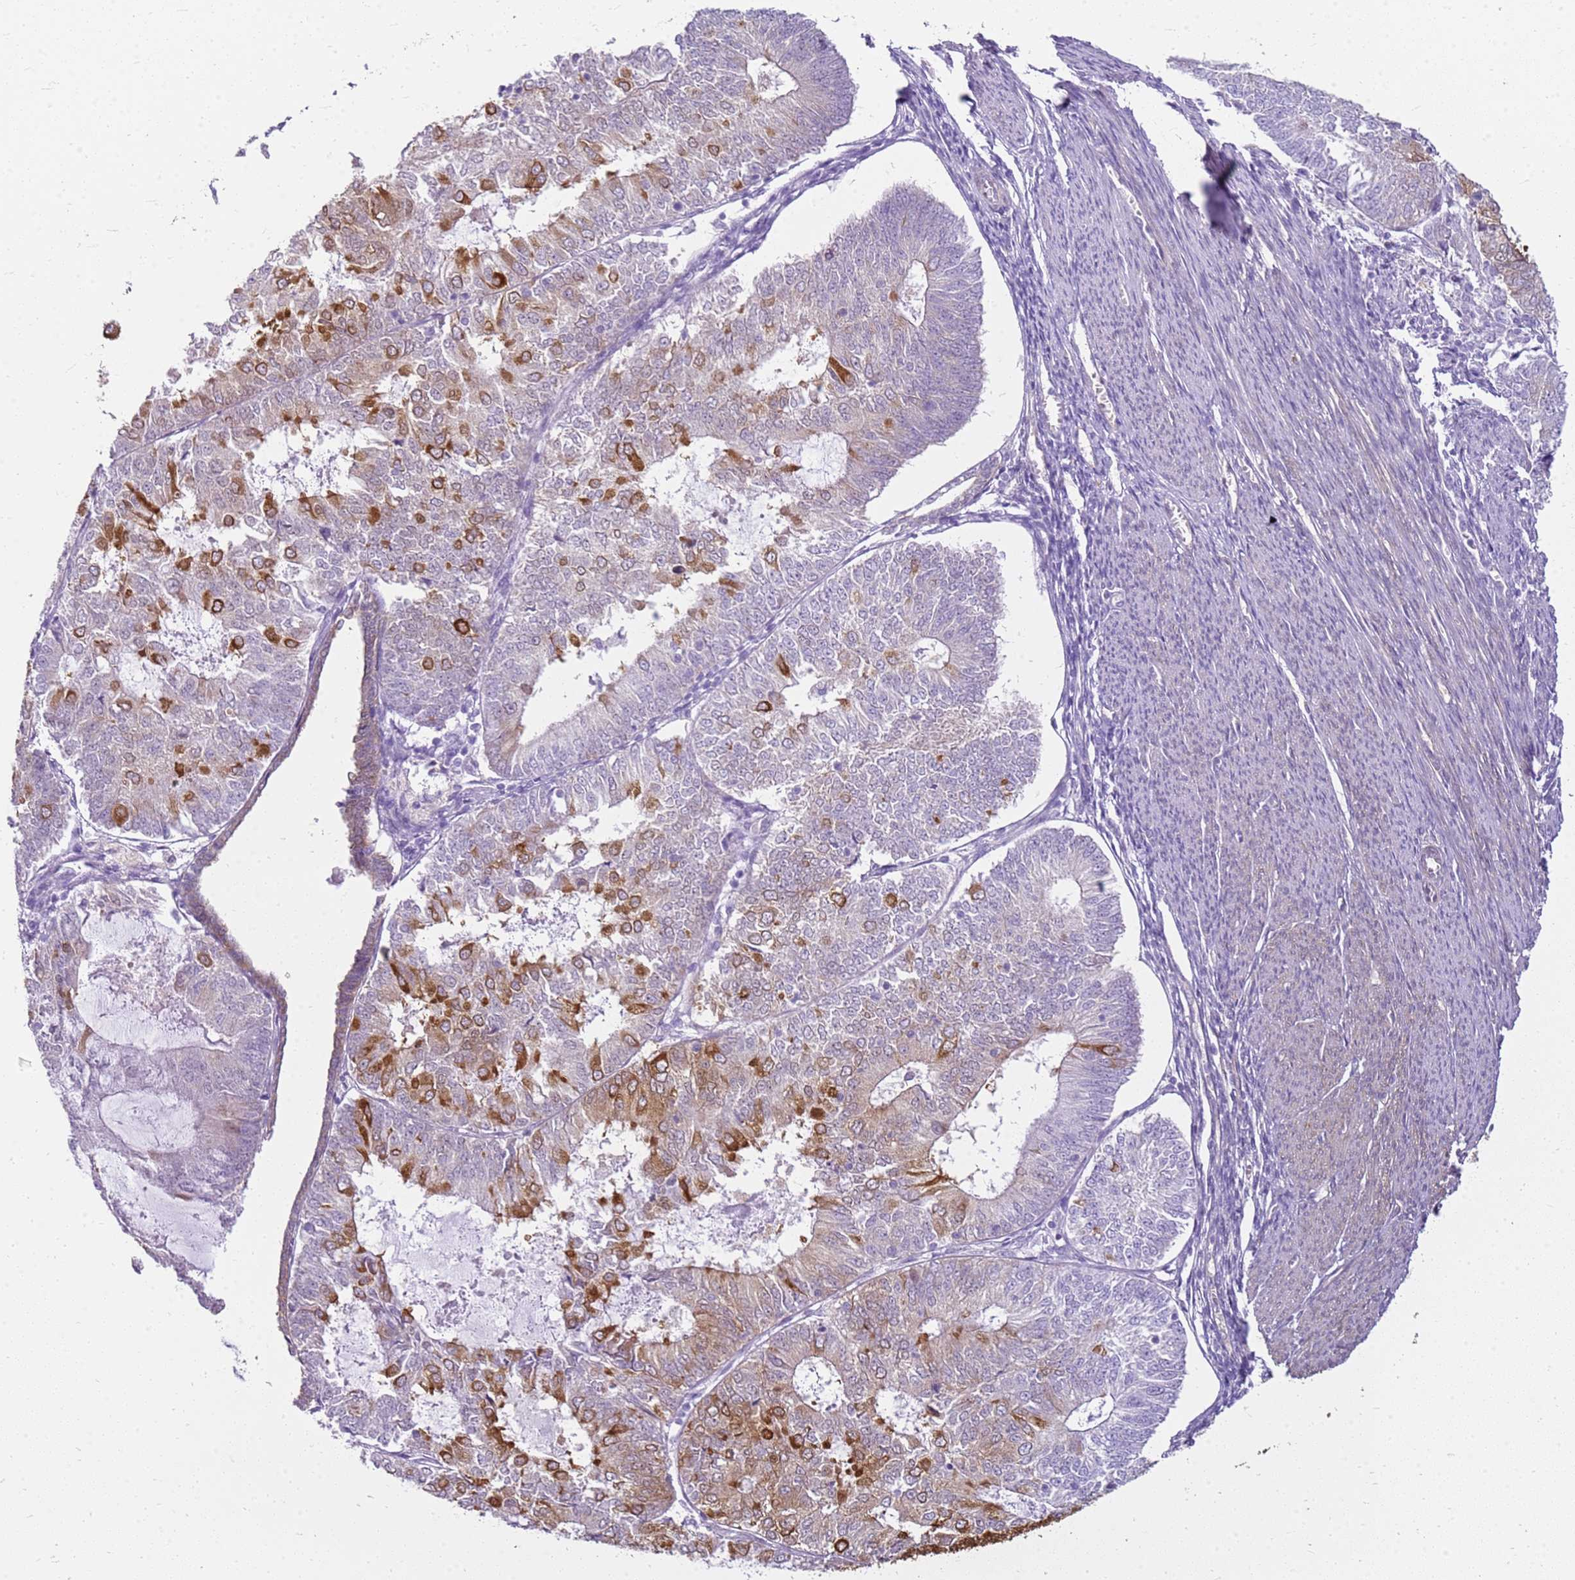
{"staining": {"intensity": "moderate", "quantity": "<25%", "location": "cytoplasmic/membranous"}, "tissue": "endometrial cancer", "cell_type": "Tumor cells", "image_type": "cancer", "snomed": [{"axis": "morphology", "description": "Adenocarcinoma, NOS"}, {"axis": "topography", "description": "Endometrium"}], "caption": "Immunohistochemistry (IHC) image of human endometrial adenocarcinoma stained for a protein (brown), which reveals low levels of moderate cytoplasmic/membranous expression in approximately <25% of tumor cells.", "gene": "HSPB1", "patient": {"sex": "female", "age": 57}}